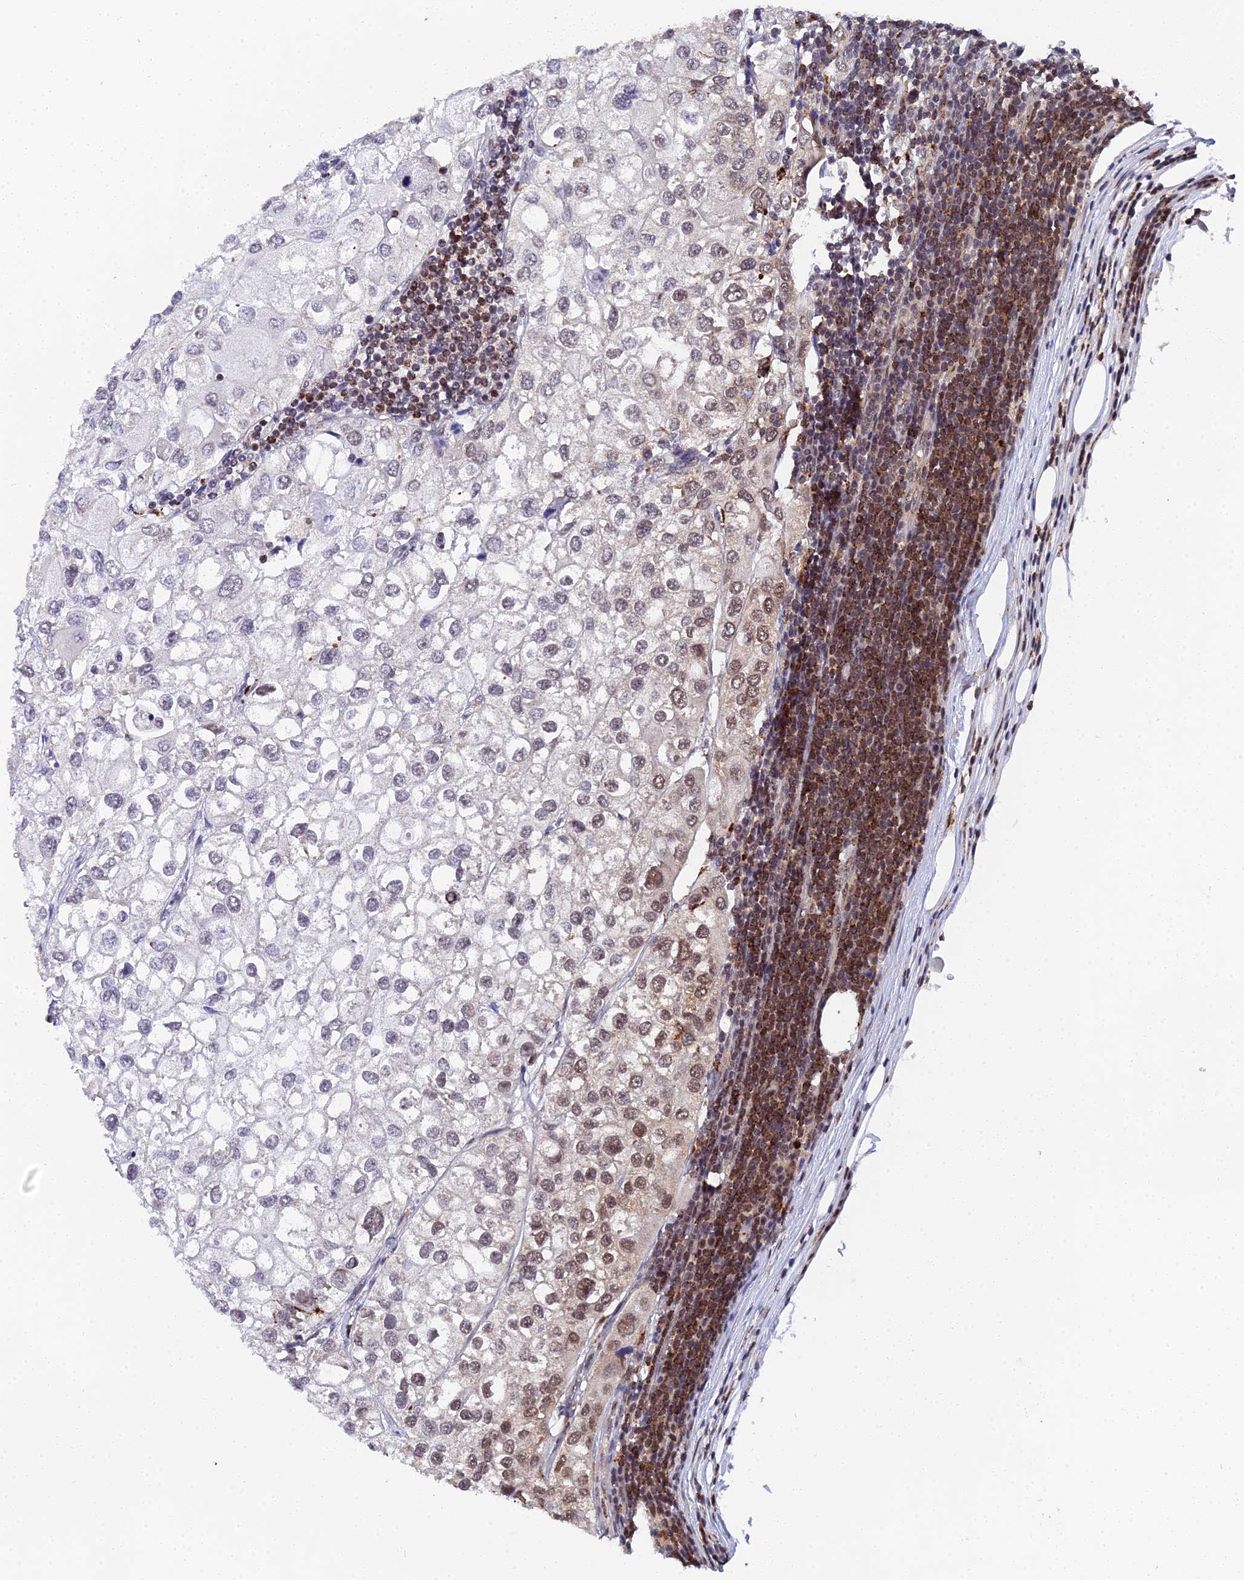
{"staining": {"intensity": "moderate", "quantity": "<25%", "location": "nuclear"}, "tissue": "urothelial cancer", "cell_type": "Tumor cells", "image_type": "cancer", "snomed": [{"axis": "morphology", "description": "Urothelial carcinoma, High grade"}, {"axis": "topography", "description": "Urinary bladder"}], "caption": "High-power microscopy captured an immunohistochemistry (IHC) image of high-grade urothelial carcinoma, revealing moderate nuclear staining in approximately <25% of tumor cells.", "gene": "MAGOHB", "patient": {"sex": "male", "age": 64}}